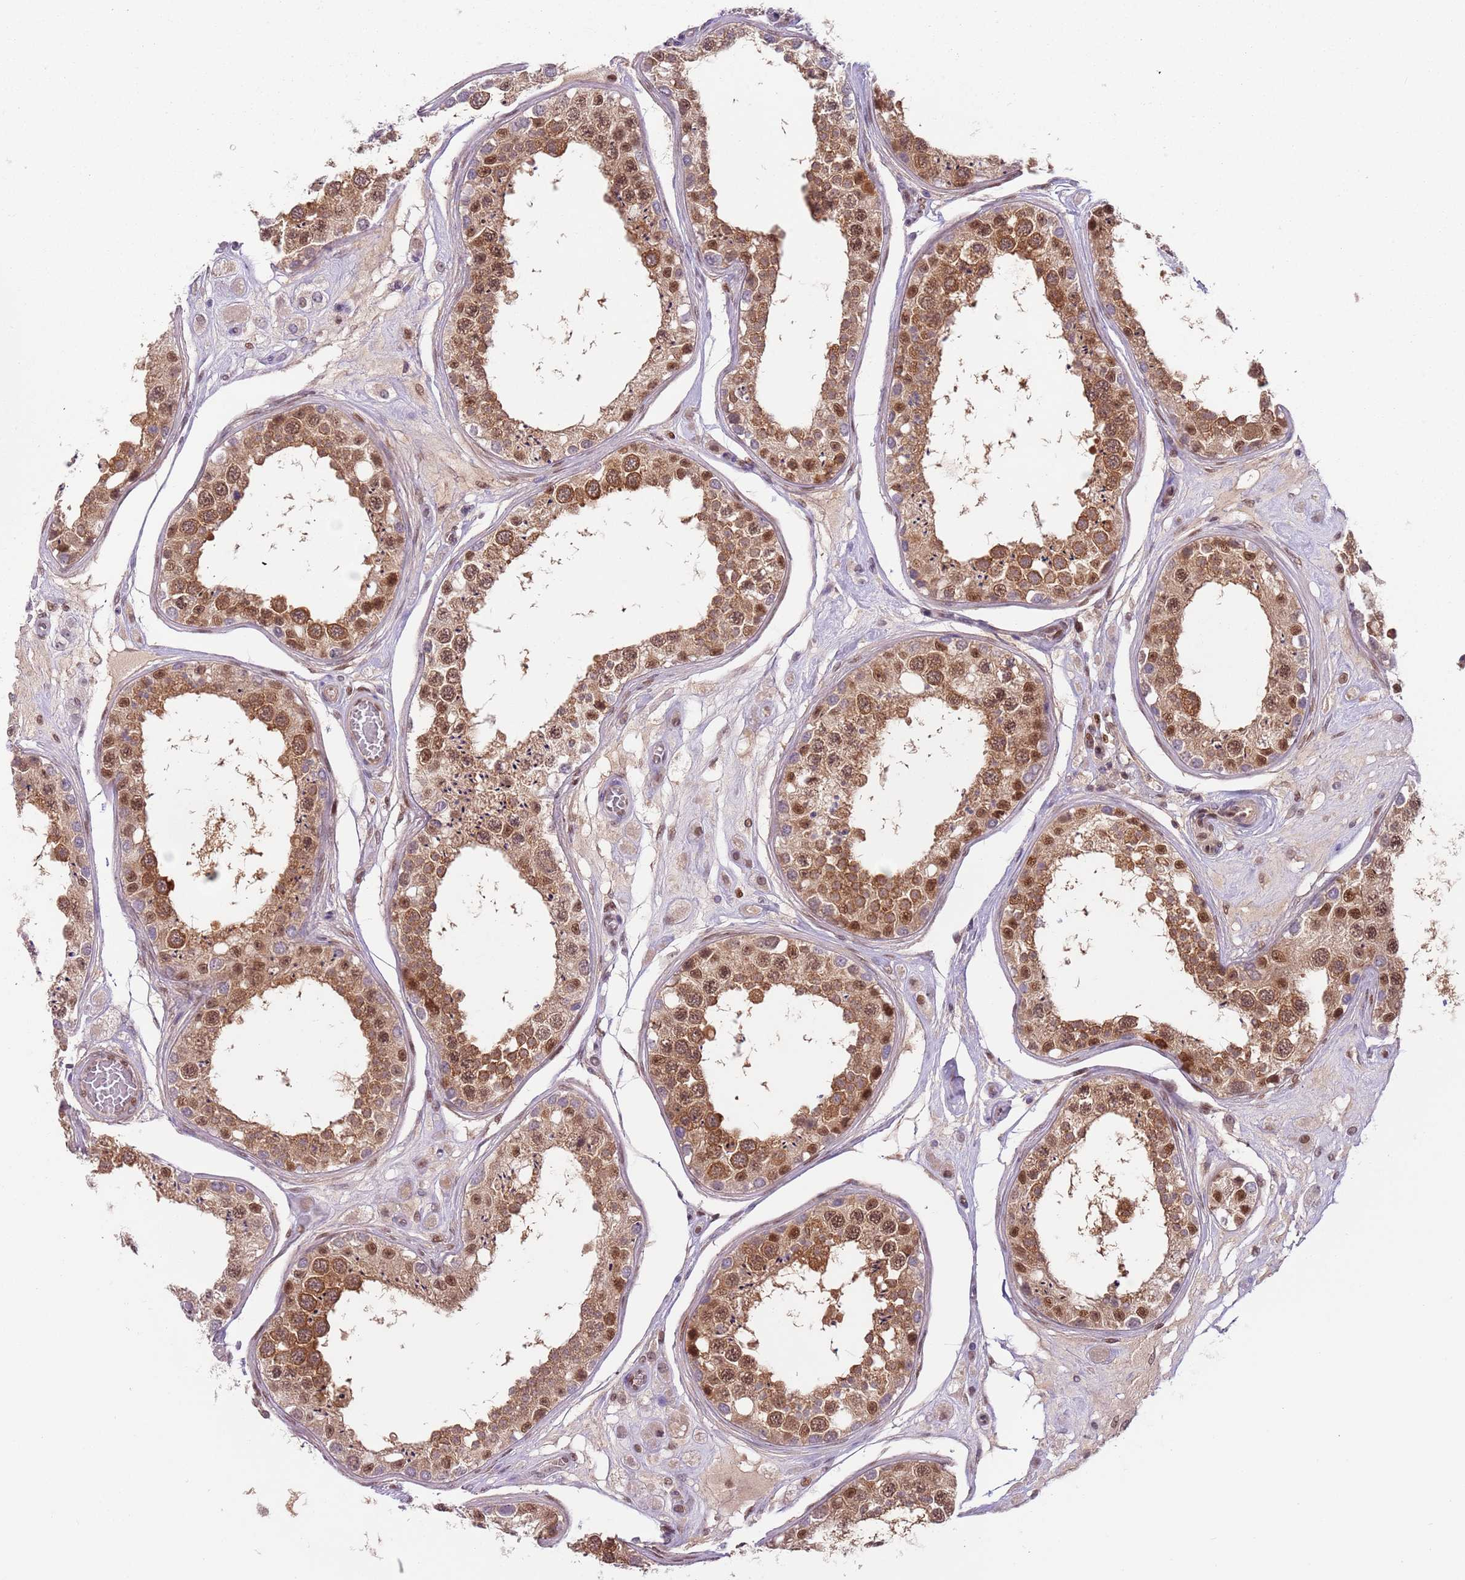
{"staining": {"intensity": "strong", "quantity": ">75%", "location": "cytoplasmic/membranous,nuclear"}, "tissue": "testis", "cell_type": "Cells in seminiferous ducts", "image_type": "normal", "snomed": [{"axis": "morphology", "description": "Normal tissue, NOS"}, {"axis": "topography", "description": "Testis"}], "caption": "Immunohistochemistry (IHC) image of benign testis stained for a protein (brown), which shows high levels of strong cytoplasmic/membranous,nuclear expression in about >75% of cells in seminiferous ducts.", "gene": "RMND5B", "patient": {"sex": "male", "age": 25}}